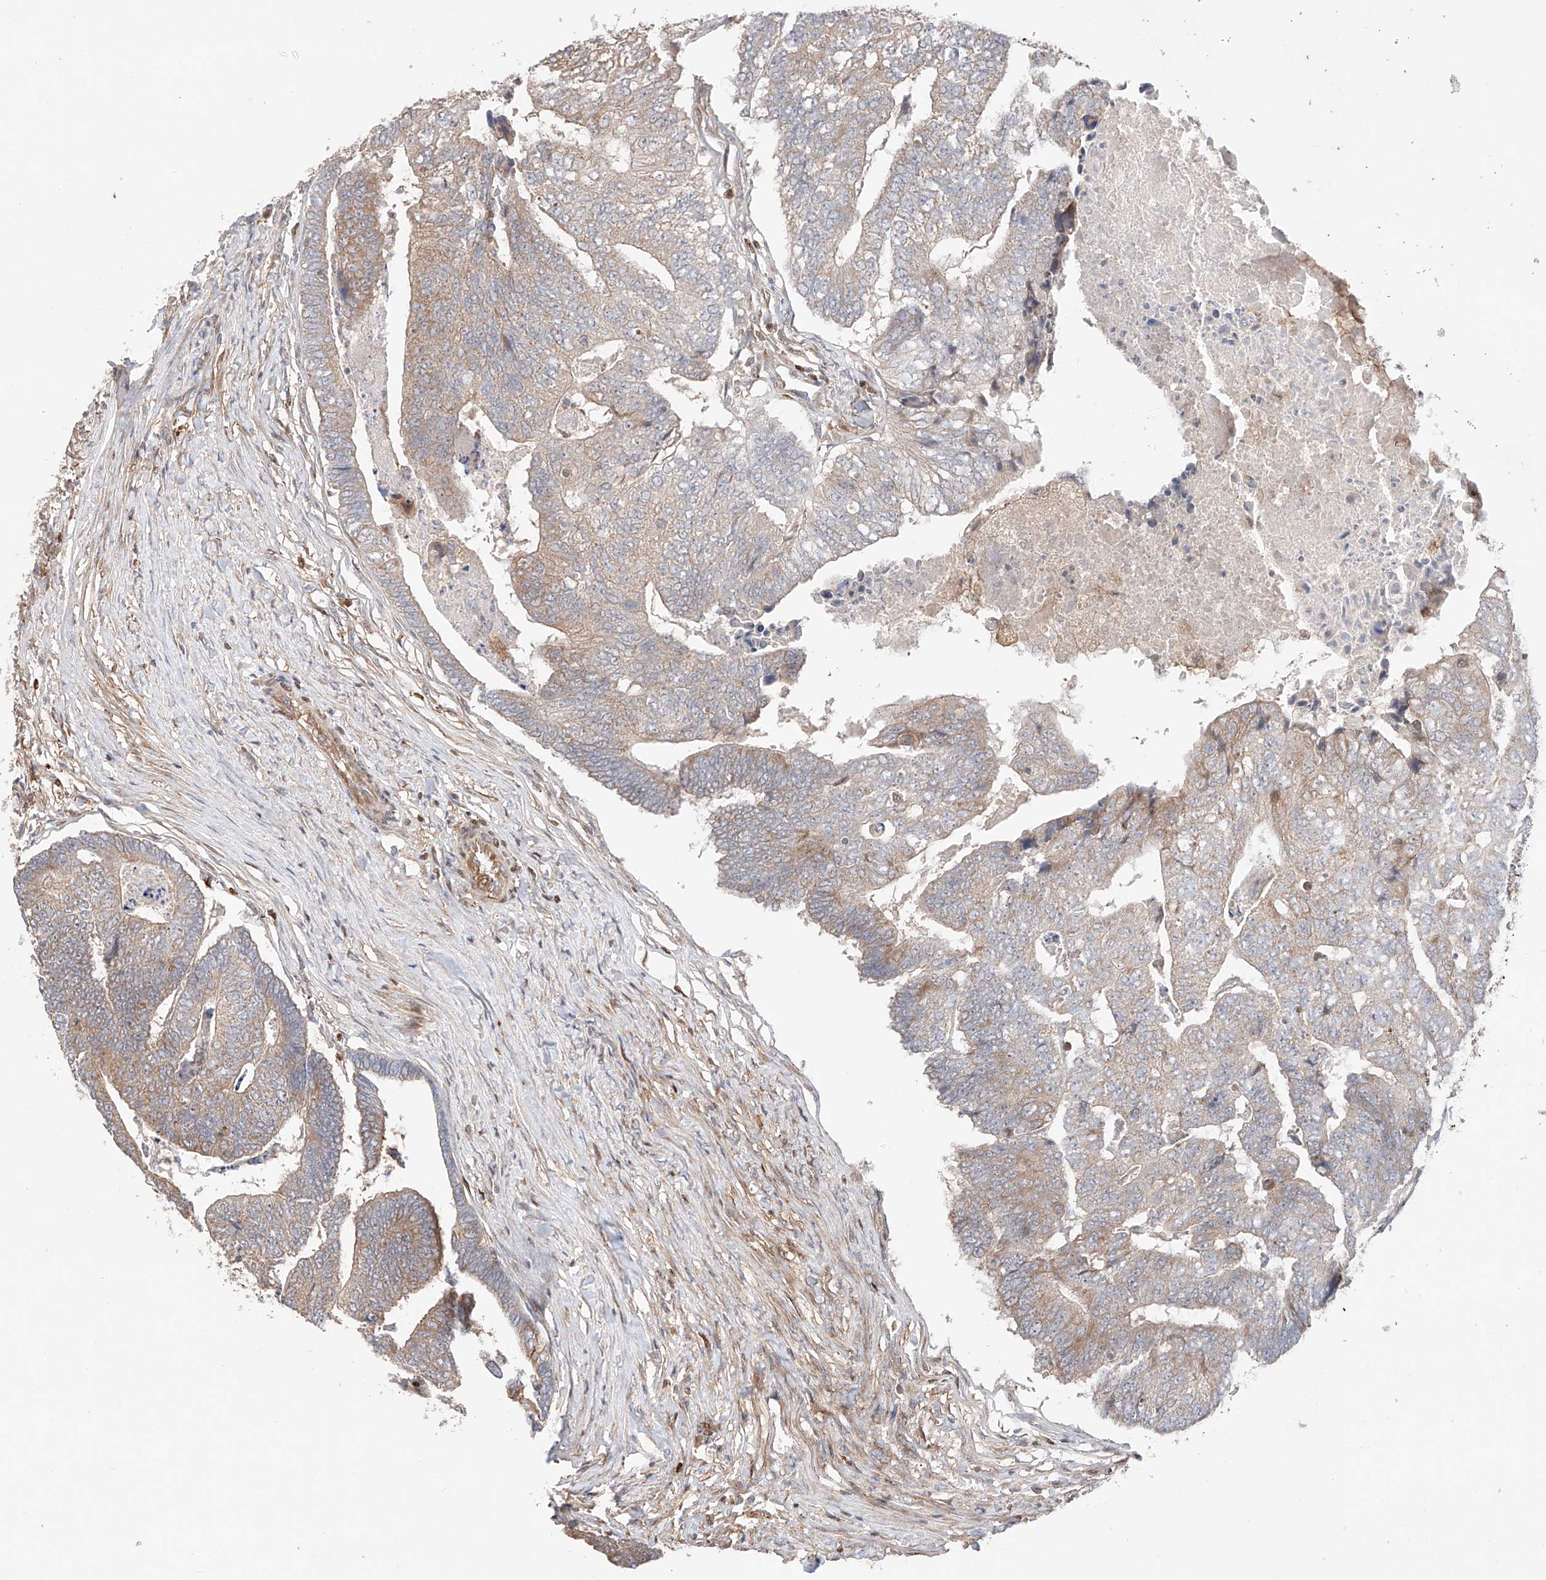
{"staining": {"intensity": "weak", "quantity": "25%-75%", "location": "cytoplasmic/membranous"}, "tissue": "colorectal cancer", "cell_type": "Tumor cells", "image_type": "cancer", "snomed": [{"axis": "morphology", "description": "Adenocarcinoma, NOS"}, {"axis": "topography", "description": "Colon"}], "caption": "Colorectal adenocarcinoma was stained to show a protein in brown. There is low levels of weak cytoplasmic/membranous expression in approximately 25%-75% of tumor cells.", "gene": "IGSF22", "patient": {"sex": "female", "age": 67}}